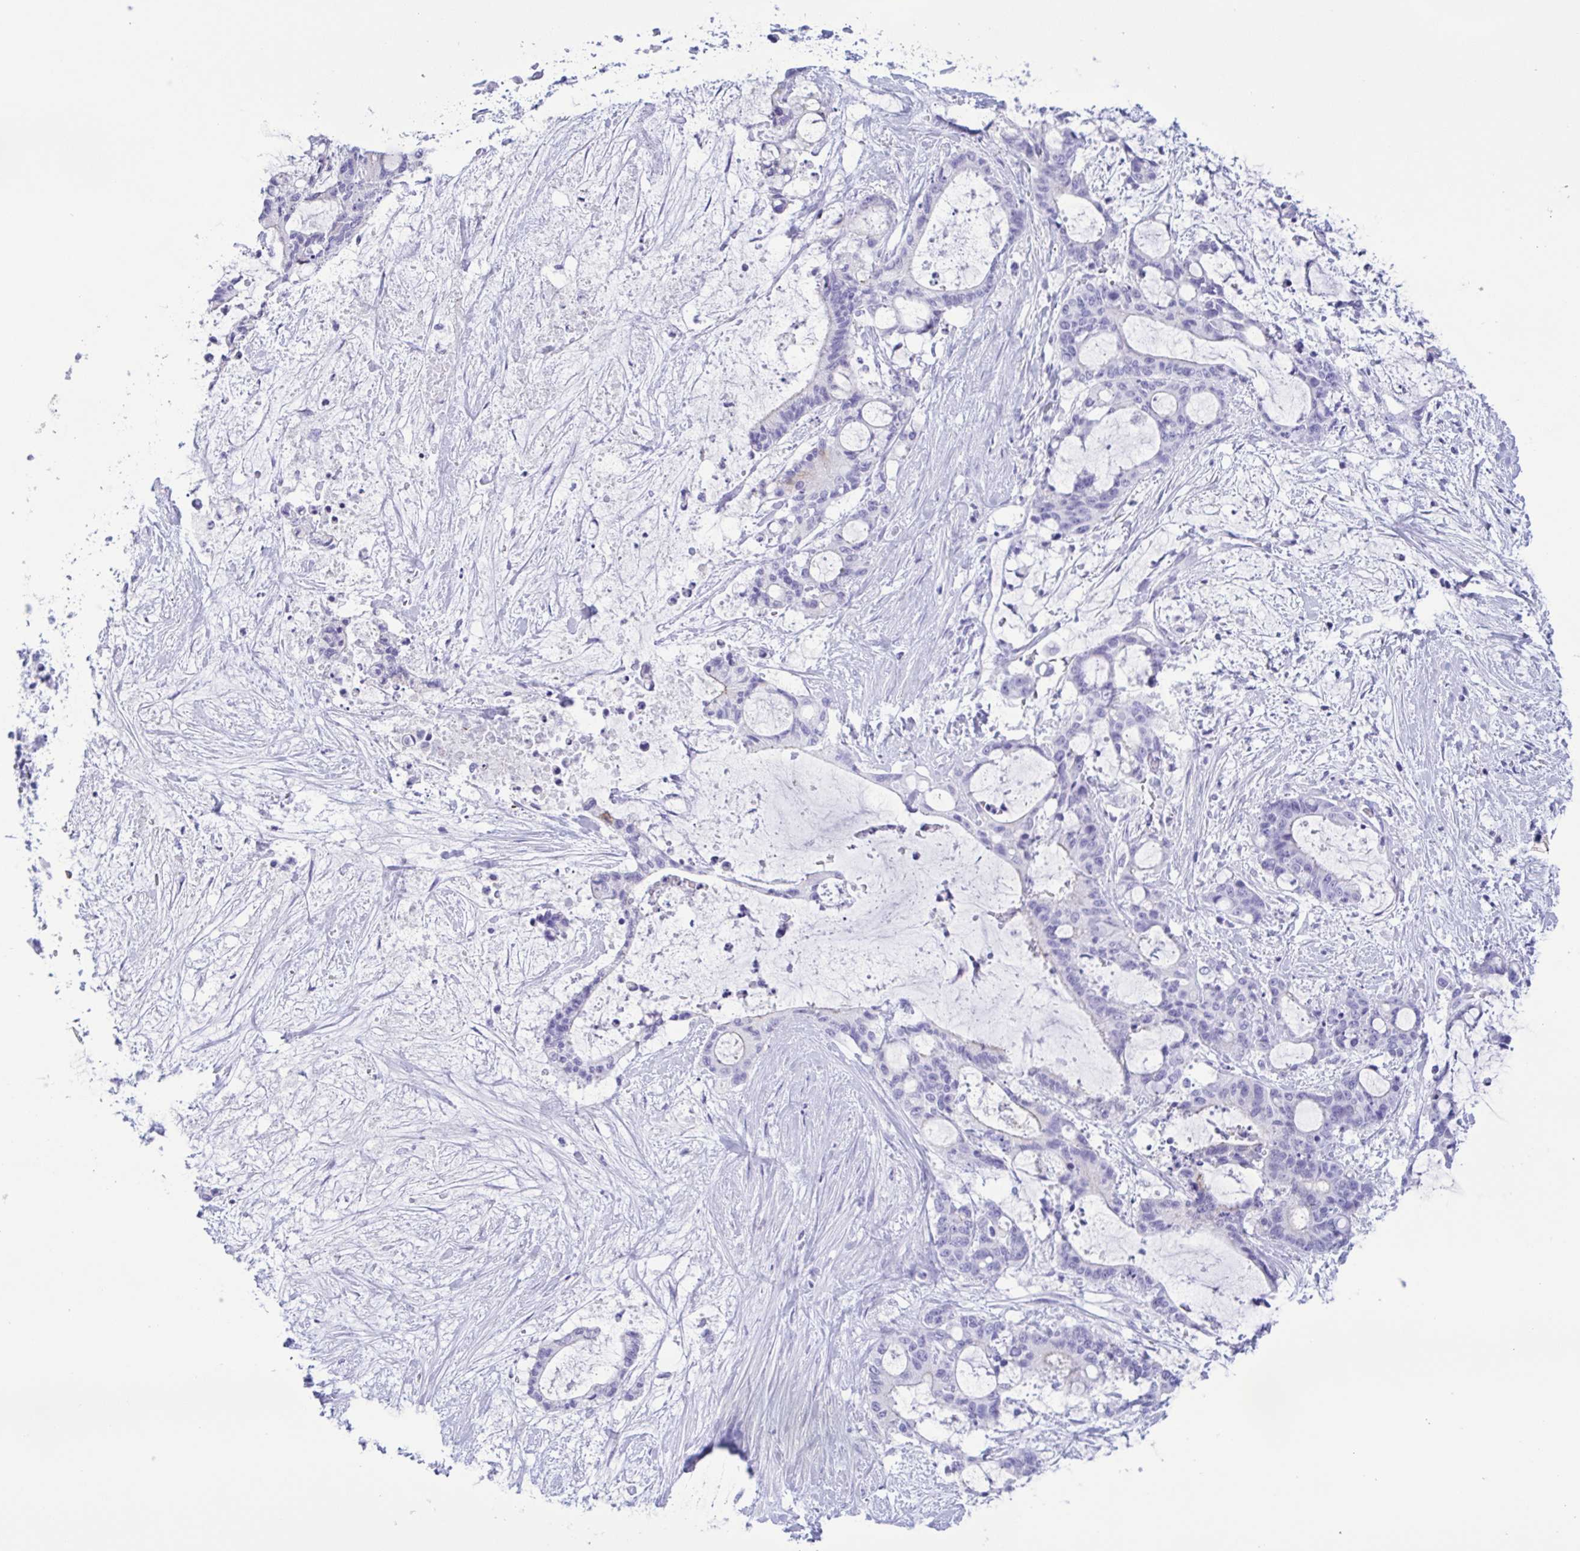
{"staining": {"intensity": "negative", "quantity": "none", "location": "none"}, "tissue": "liver cancer", "cell_type": "Tumor cells", "image_type": "cancer", "snomed": [{"axis": "morphology", "description": "Normal tissue, NOS"}, {"axis": "morphology", "description": "Cholangiocarcinoma"}, {"axis": "topography", "description": "Liver"}, {"axis": "topography", "description": "Peripheral nerve tissue"}], "caption": "An IHC image of liver cholangiocarcinoma is shown. There is no staining in tumor cells of liver cholangiocarcinoma. (Stains: DAB (3,3'-diaminobenzidine) immunohistochemistry with hematoxylin counter stain, Microscopy: brightfield microscopy at high magnification).", "gene": "TSPY2", "patient": {"sex": "female", "age": 73}}